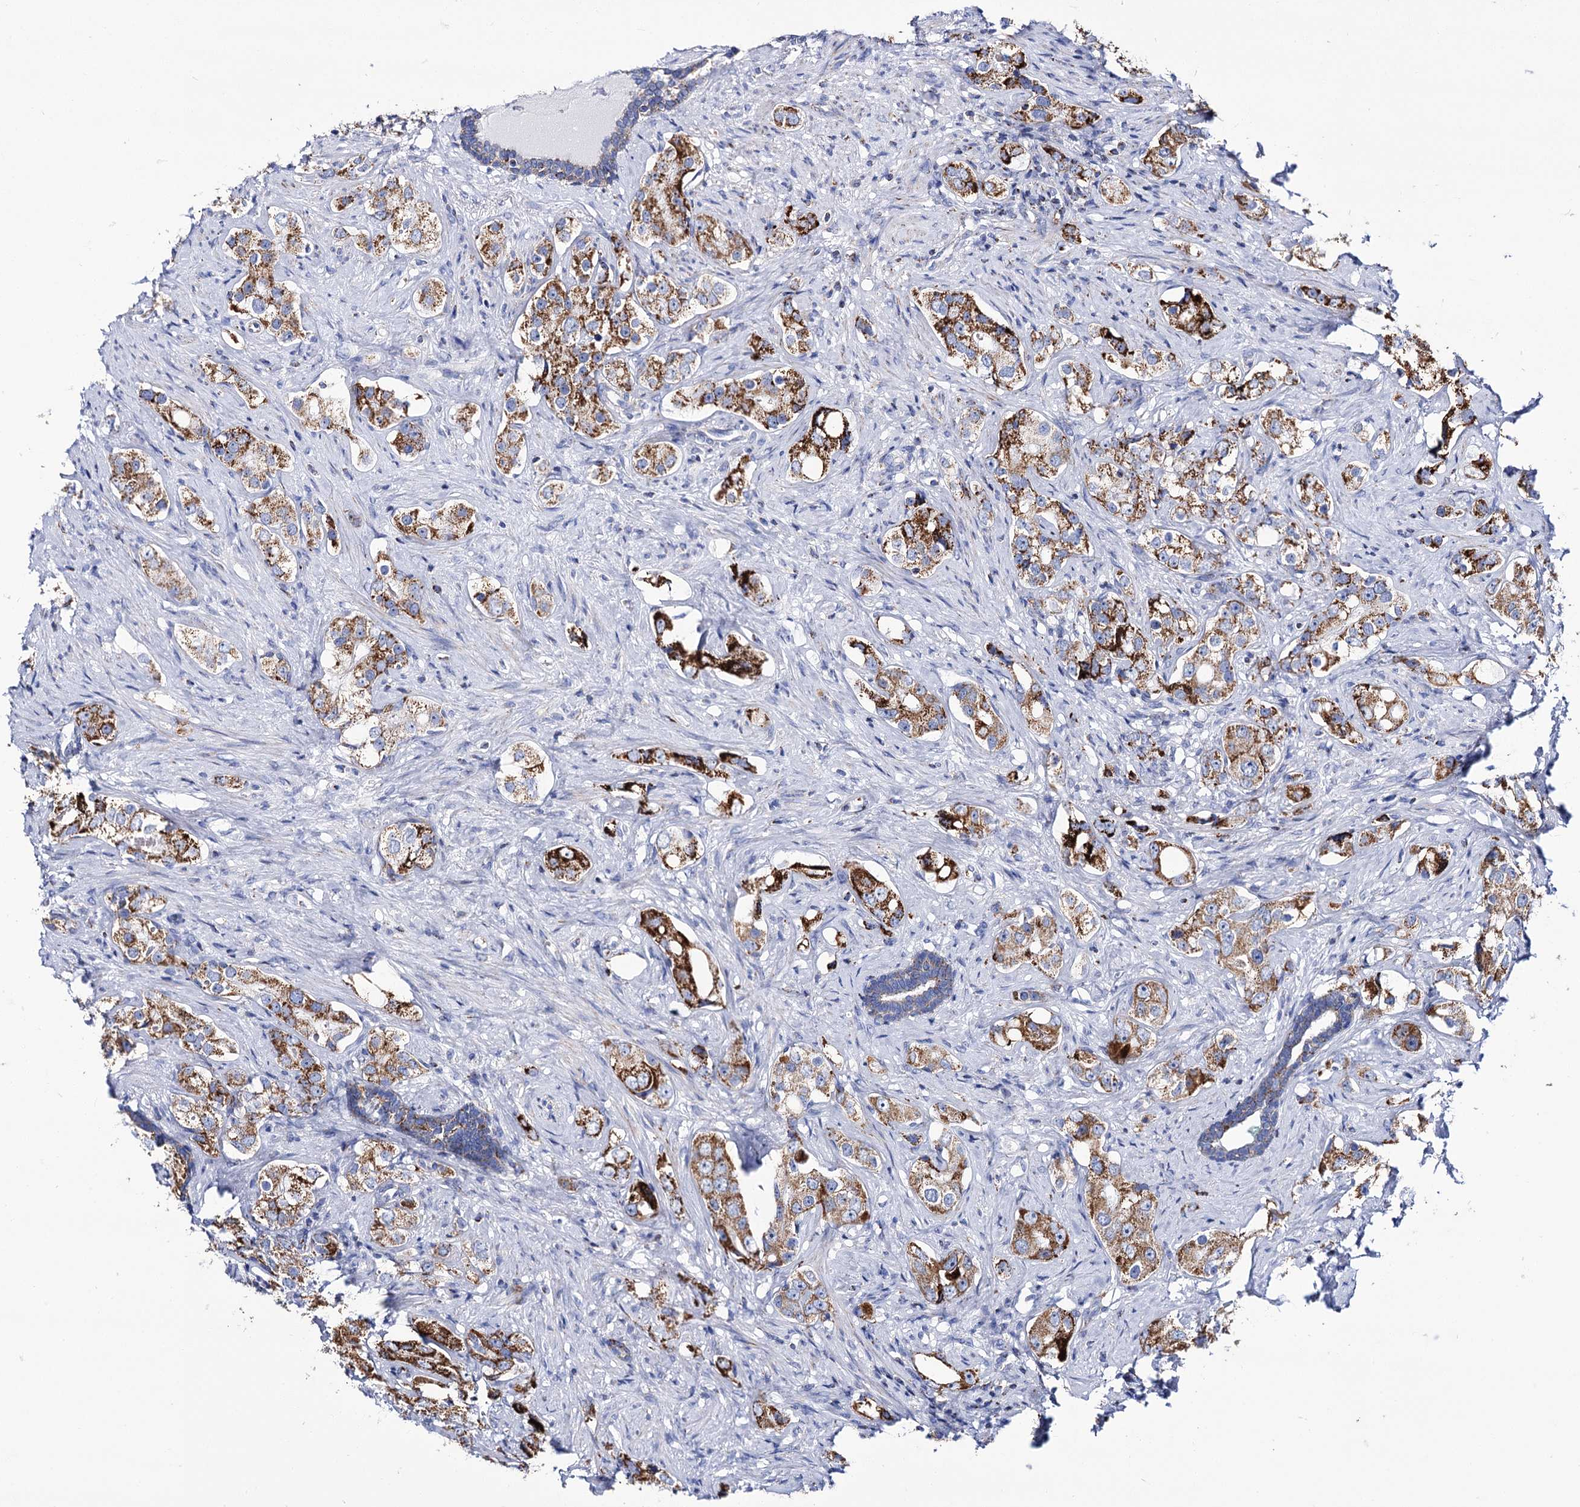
{"staining": {"intensity": "strong", "quantity": ">75%", "location": "cytoplasmic/membranous"}, "tissue": "prostate cancer", "cell_type": "Tumor cells", "image_type": "cancer", "snomed": [{"axis": "morphology", "description": "Adenocarcinoma, High grade"}, {"axis": "topography", "description": "Prostate"}], "caption": "Adenocarcinoma (high-grade) (prostate) tissue demonstrates strong cytoplasmic/membranous positivity in about >75% of tumor cells, visualized by immunohistochemistry. The protein is shown in brown color, while the nuclei are stained blue.", "gene": "UBASH3B", "patient": {"sex": "male", "age": 63}}